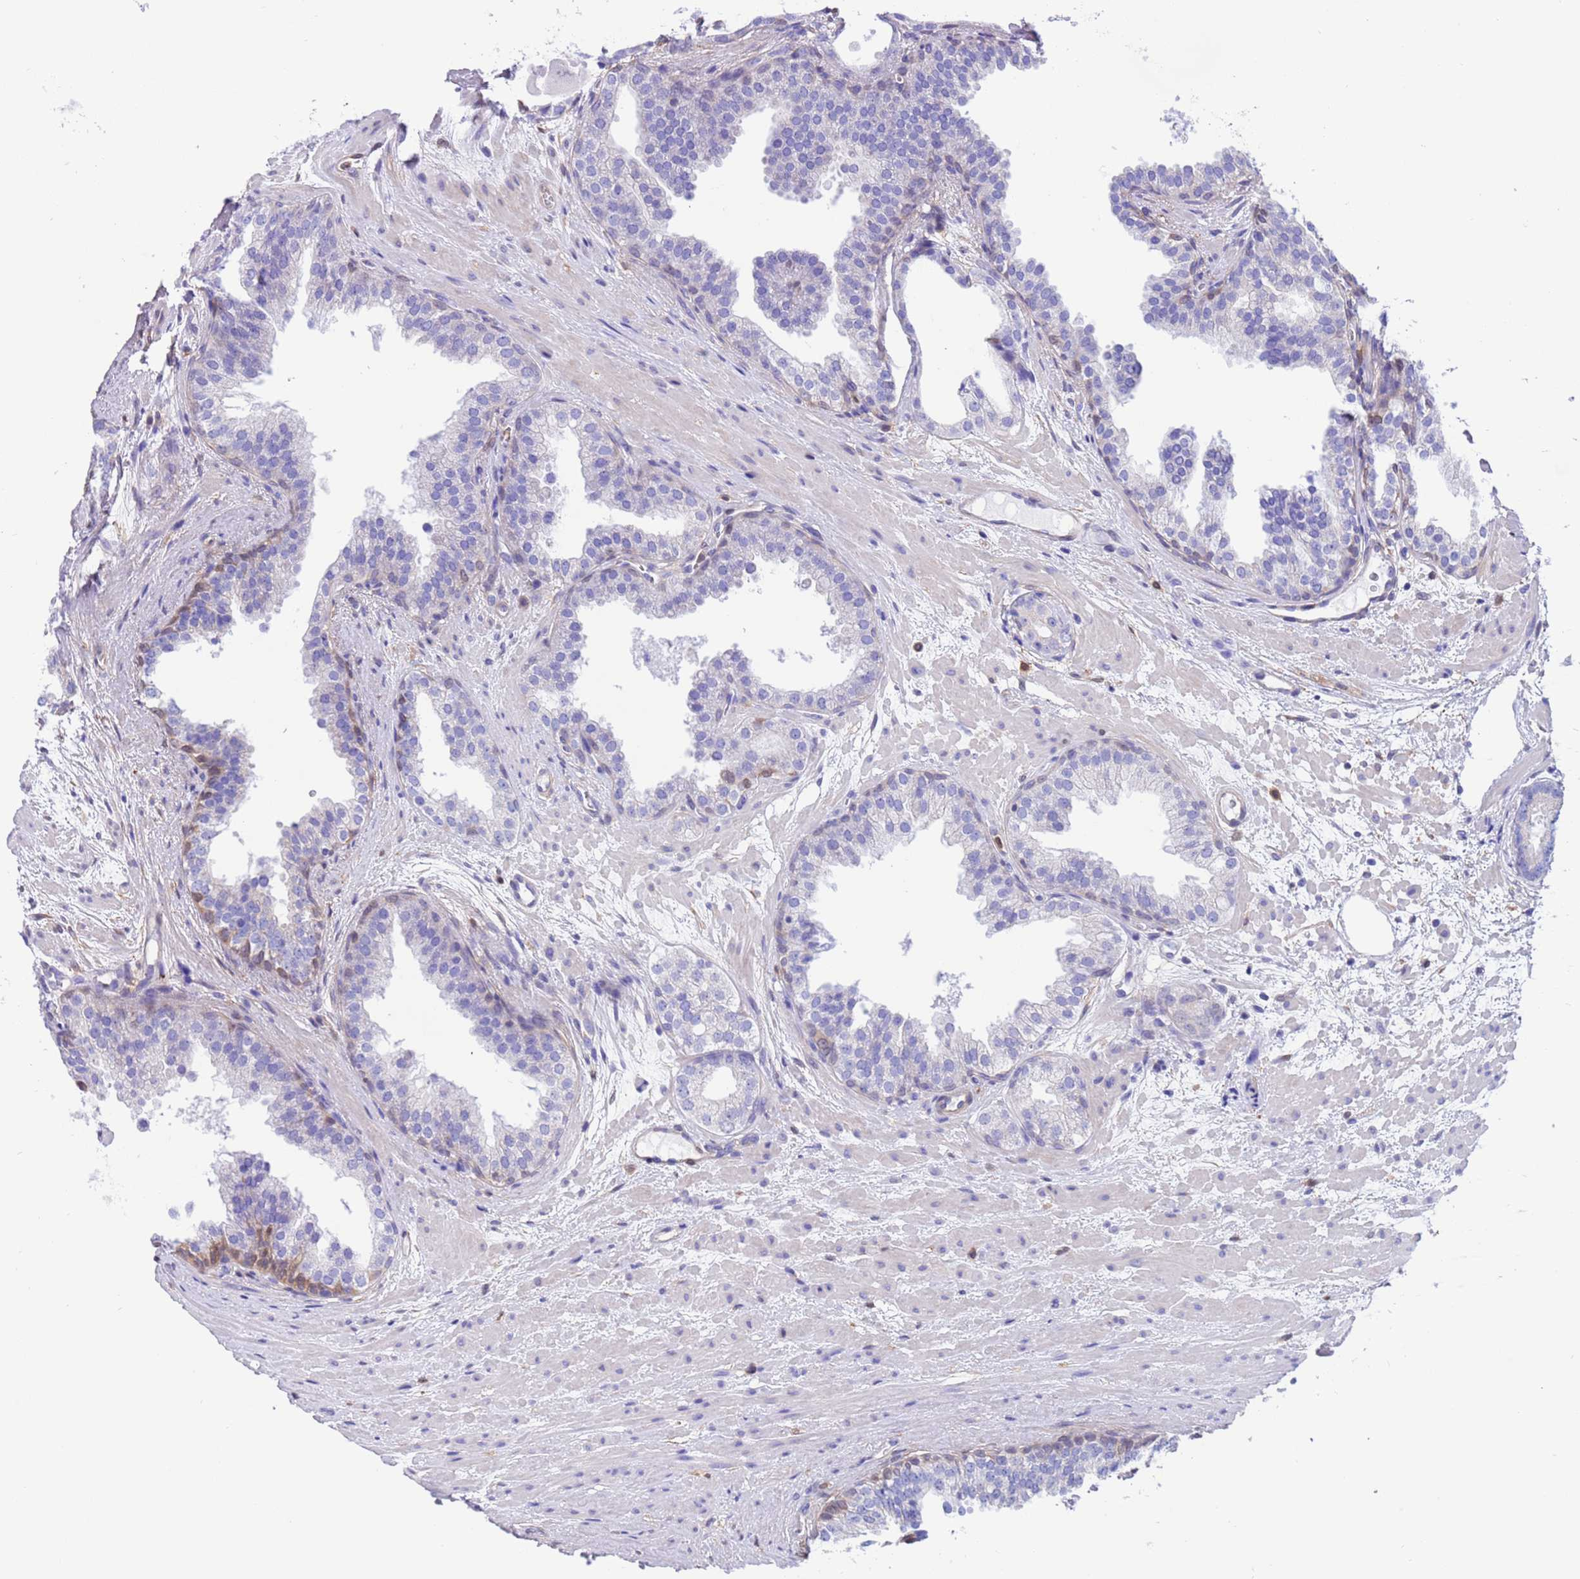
{"staining": {"intensity": "moderate", "quantity": "<25%", "location": "cytoplasmic/membranous"}, "tissue": "prostate cancer", "cell_type": "Tumor cells", "image_type": "cancer", "snomed": [{"axis": "morphology", "description": "Adenocarcinoma, High grade"}, {"axis": "topography", "description": "Prostate"}], "caption": "Human prostate cancer (high-grade adenocarcinoma) stained with a protein marker demonstrates moderate staining in tumor cells.", "gene": "C6orf47", "patient": {"sex": "male", "age": 59}}